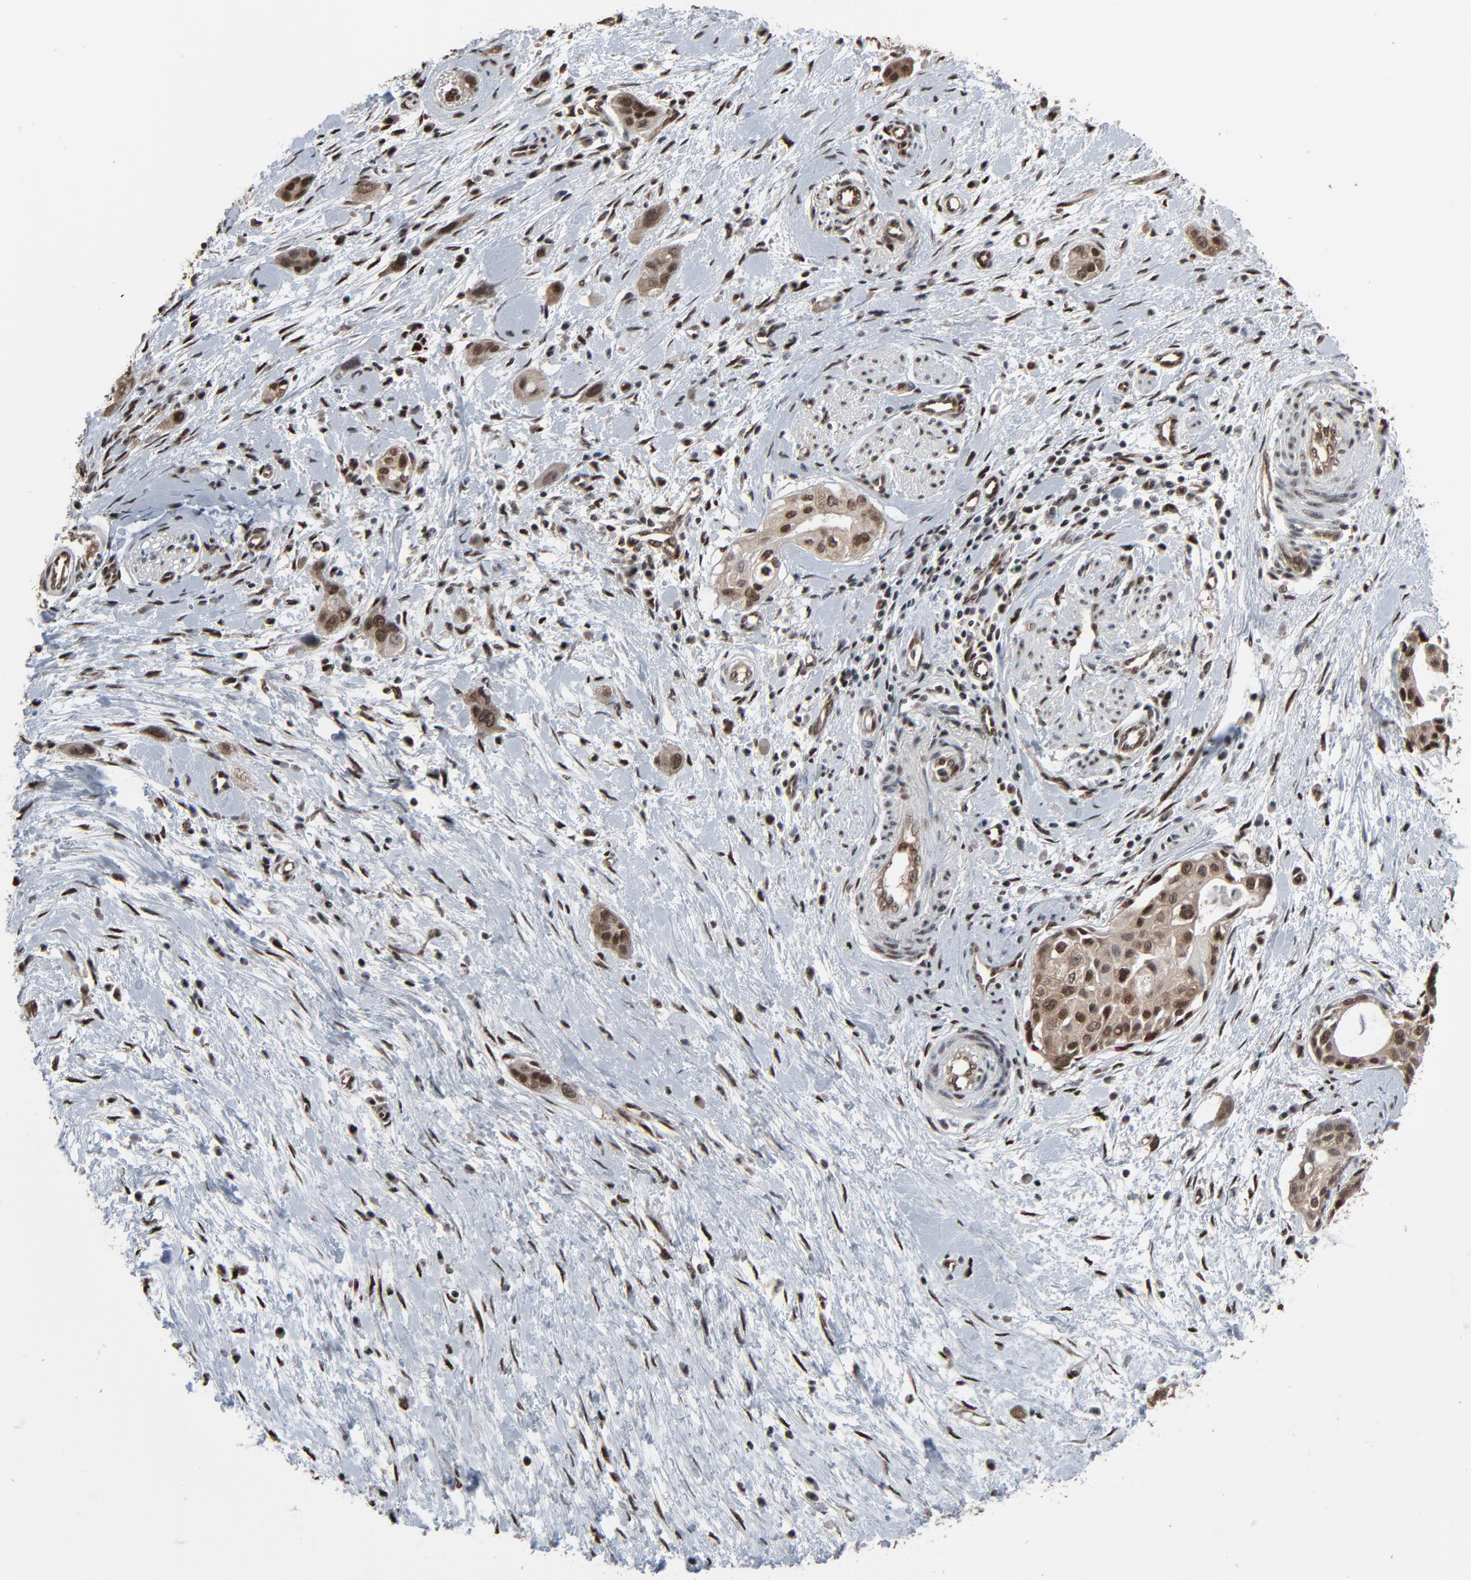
{"staining": {"intensity": "strong", "quantity": ">75%", "location": "cytoplasmic/membranous,nuclear"}, "tissue": "pancreatic cancer", "cell_type": "Tumor cells", "image_type": "cancer", "snomed": [{"axis": "morphology", "description": "Adenocarcinoma, NOS"}, {"axis": "topography", "description": "Pancreas"}], "caption": "This is a photomicrograph of immunohistochemistry staining of pancreatic cancer (adenocarcinoma), which shows strong staining in the cytoplasmic/membranous and nuclear of tumor cells.", "gene": "MEIS2", "patient": {"sex": "female", "age": 60}}